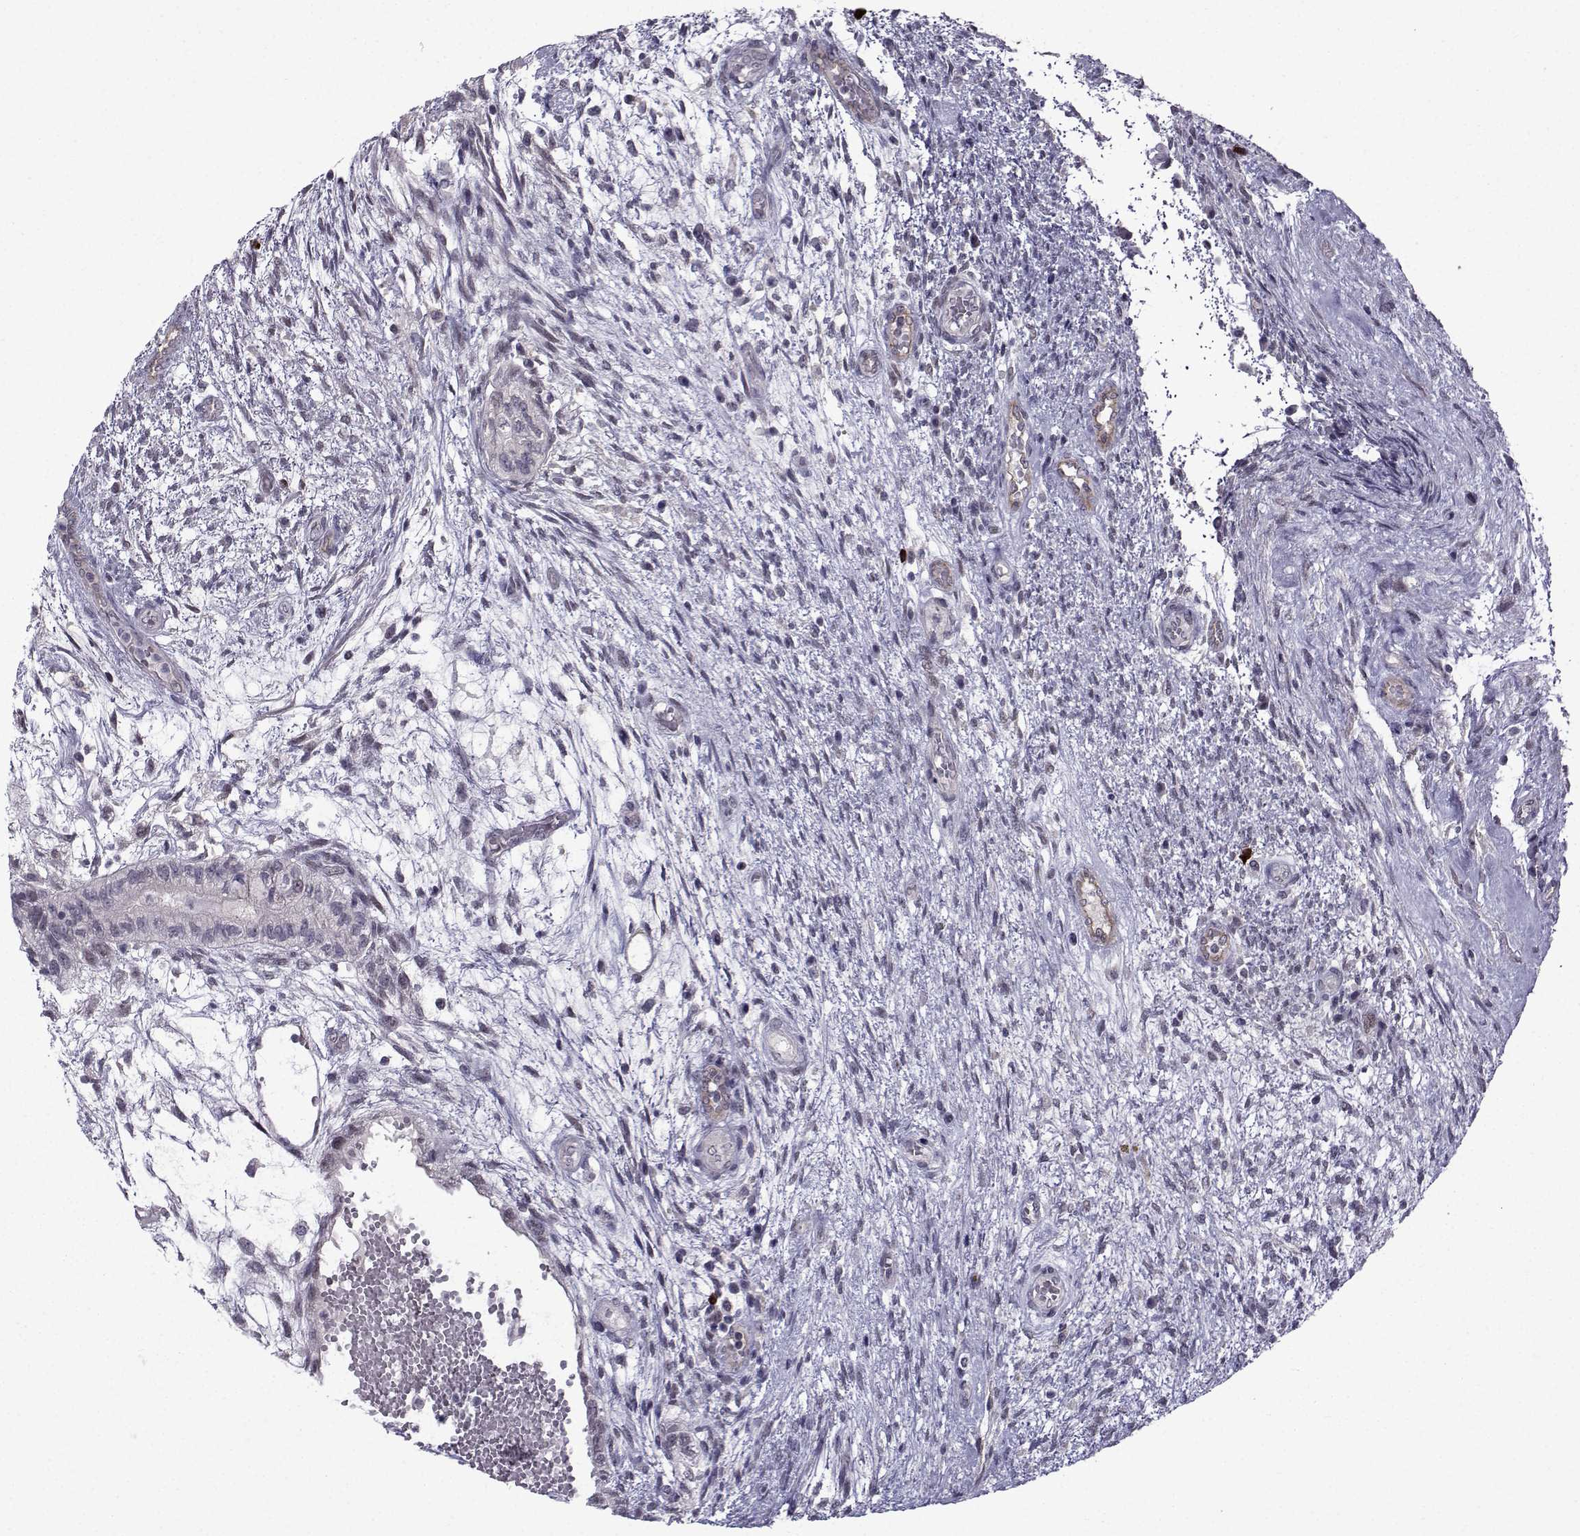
{"staining": {"intensity": "moderate", "quantity": "25%-75%", "location": "nuclear"}, "tissue": "testis cancer", "cell_type": "Tumor cells", "image_type": "cancer", "snomed": [{"axis": "morphology", "description": "Normal tissue, NOS"}, {"axis": "morphology", "description": "Carcinoma, Embryonal, NOS"}, {"axis": "topography", "description": "Testis"}, {"axis": "topography", "description": "Epididymis"}], "caption": "Testis embryonal carcinoma was stained to show a protein in brown. There is medium levels of moderate nuclear expression in about 25%-75% of tumor cells.", "gene": "RBM24", "patient": {"sex": "male", "age": 32}}